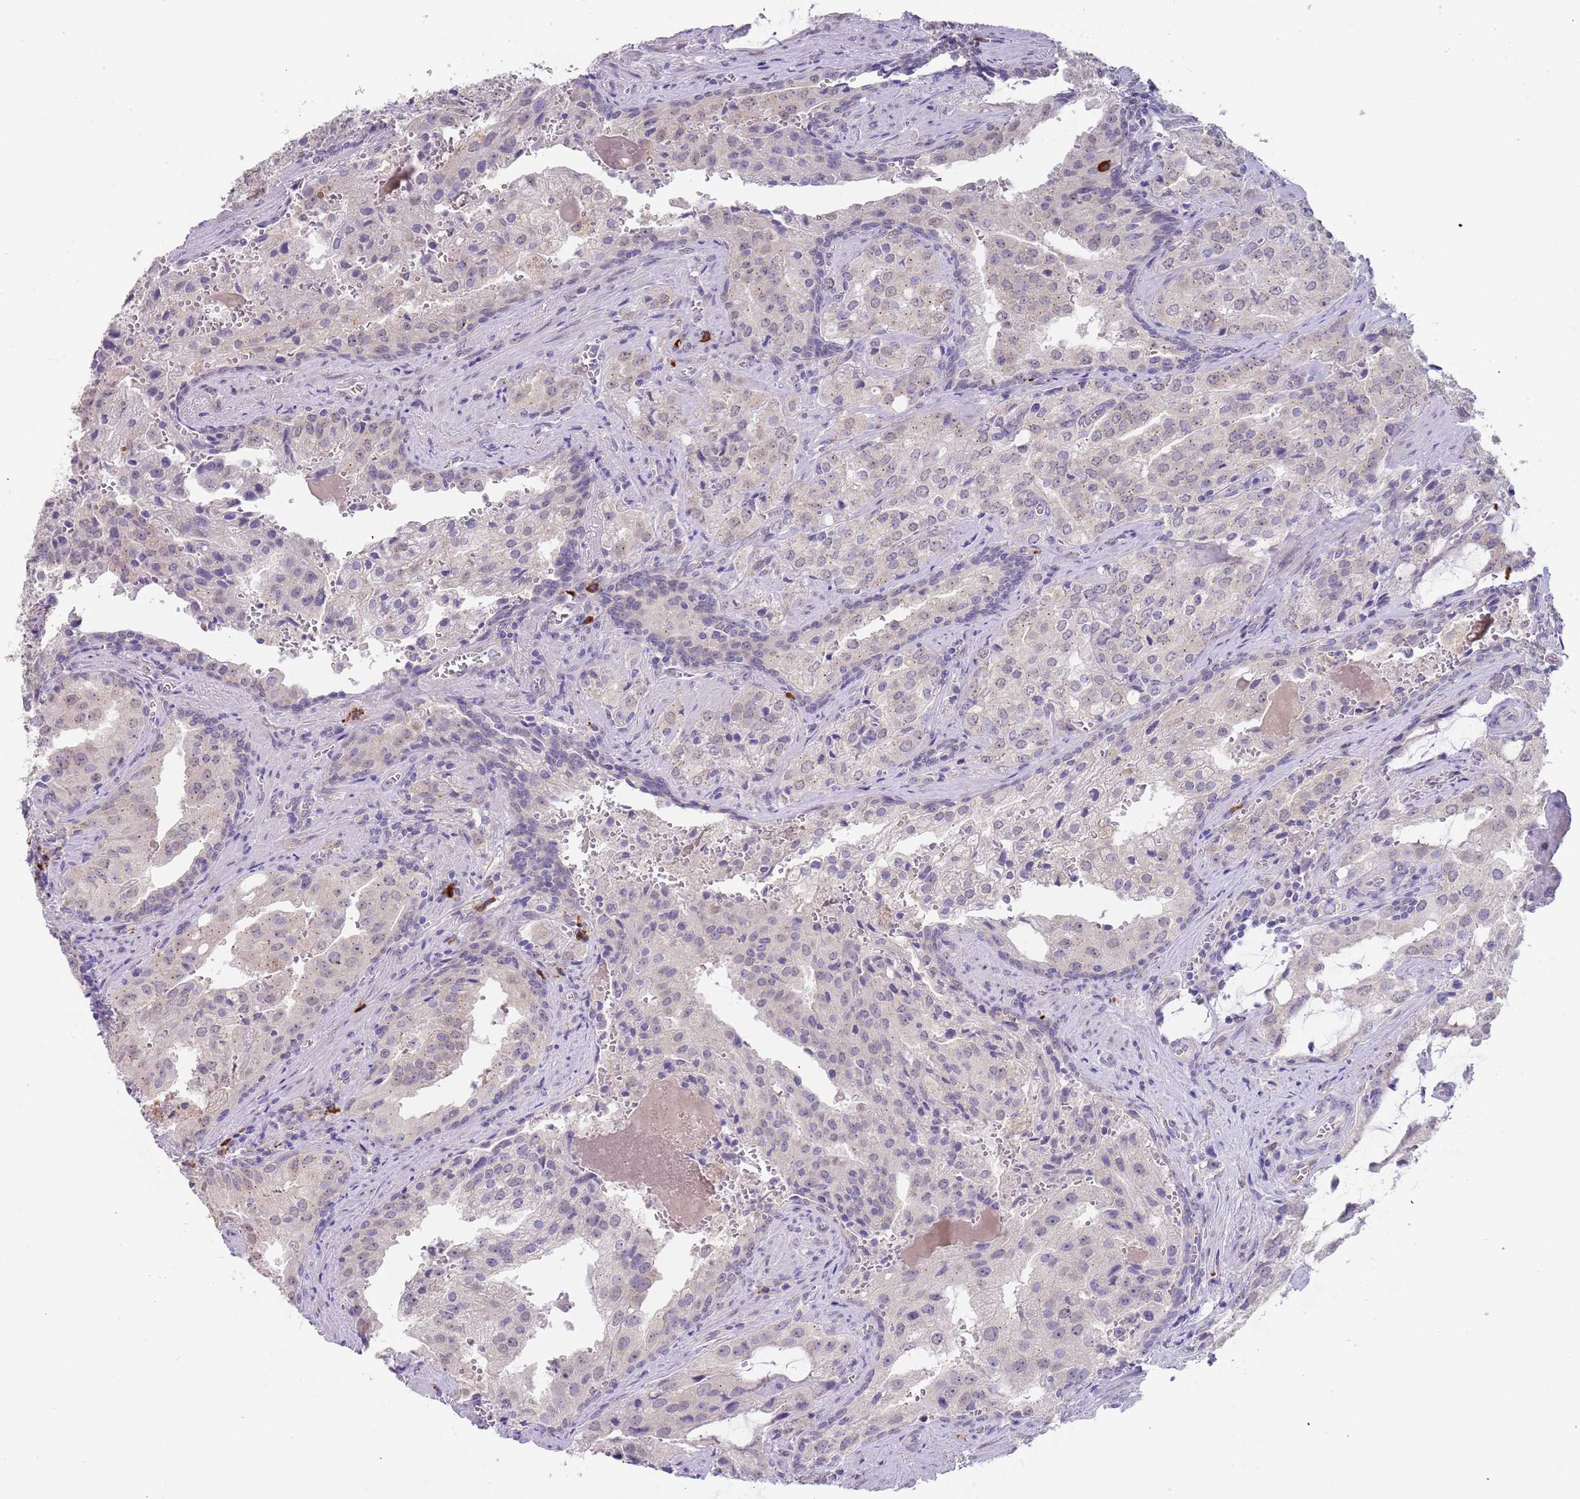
{"staining": {"intensity": "negative", "quantity": "none", "location": "none"}, "tissue": "prostate cancer", "cell_type": "Tumor cells", "image_type": "cancer", "snomed": [{"axis": "morphology", "description": "Adenocarcinoma, High grade"}, {"axis": "topography", "description": "Prostate"}], "caption": "There is no significant positivity in tumor cells of prostate cancer (adenocarcinoma (high-grade)). The staining was performed using DAB to visualize the protein expression in brown, while the nuclei were stained in blue with hematoxylin (Magnification: 20x).", "gene": "TNRC6C", "patient": {"sex": "male", "age": 68}}